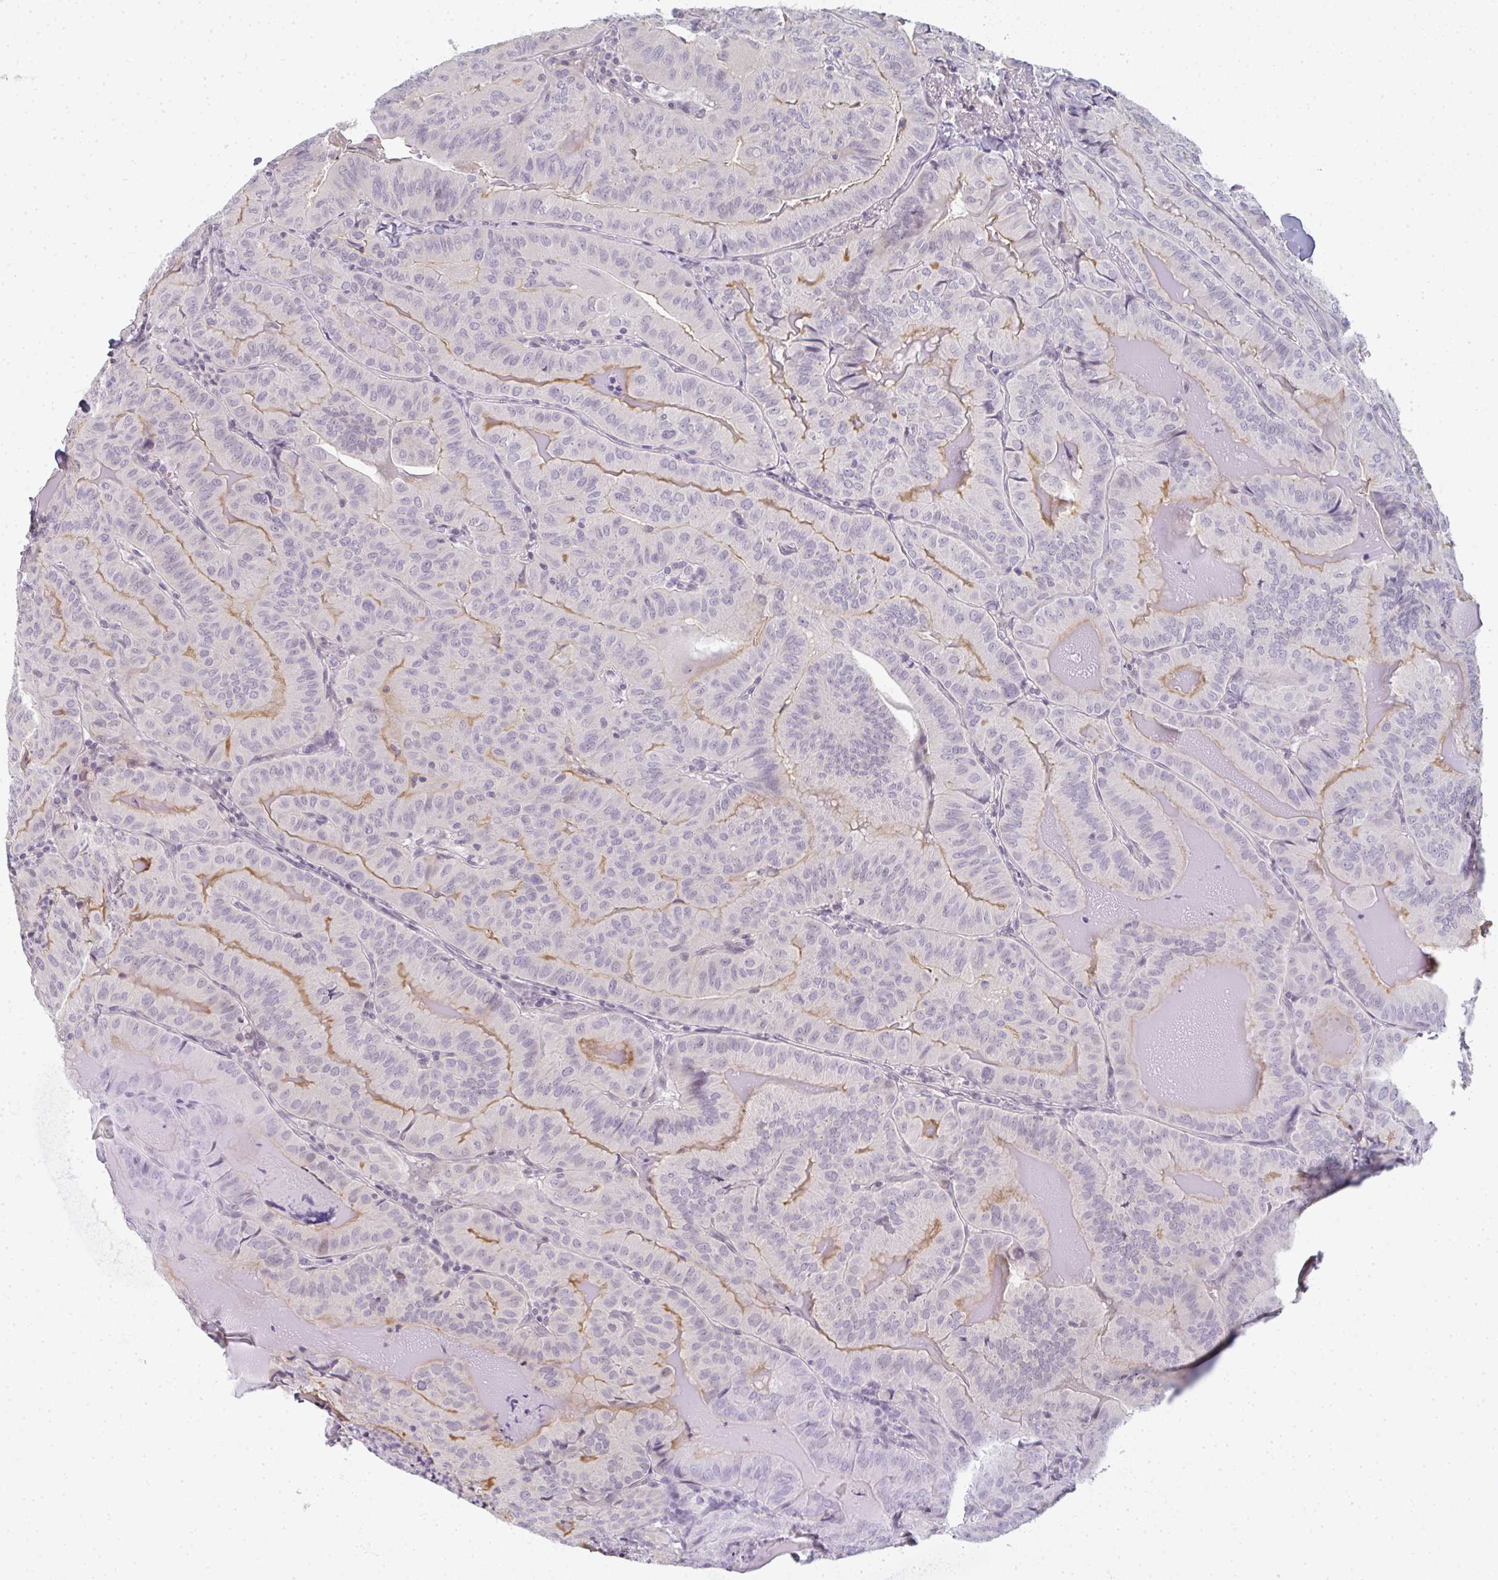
{"staining": {"intensity": "weak", "quantity": "<25%", "location": "cytoplasmic/membranous"}, "tissue": "thyroid cancer", "cell_type": "Tumor cells", "image_type": "cancer", "snomed": [{"axis": "morphology", "description": "Papillary adenocarcinoma, NOS"}, {"axis": "topography", "description": "Thyroid gland"}], "caption": "Immunohistochemistry image of papillary adenocarcinoma (thyroid) stained for a protein (brown), which reveals no staining in tumor cells.", "gene": "RBBP6", "patient": {"sex": "female", "age": 68}}